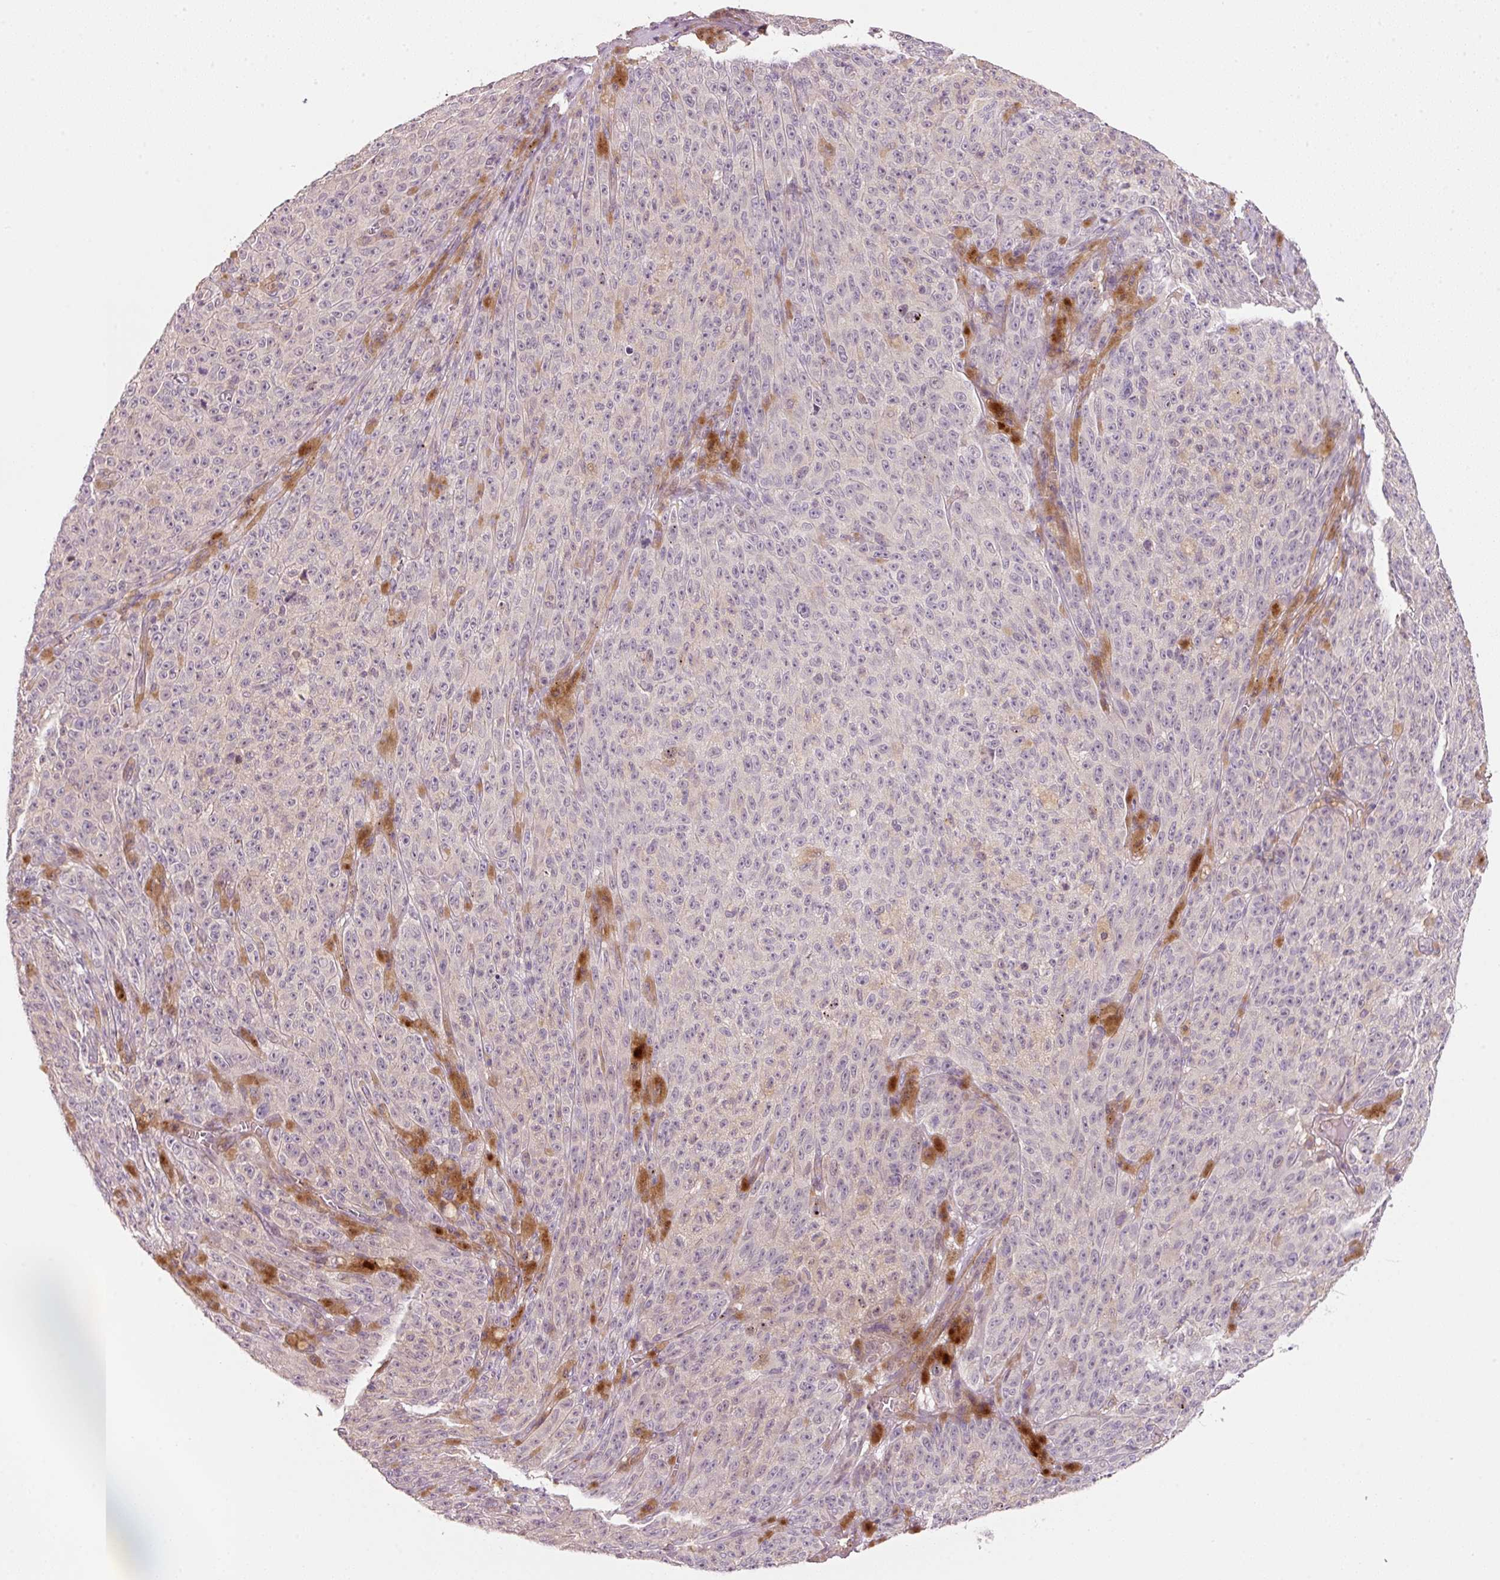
{"staining": {"intensity": "negative", "quantity": "none", "location": "none"}, "tissue": "melanoma", "cell_type": "Tumor cells", "image_type": "cancer", "snomed": [{"axis": "morphology", "description": "Malignant melanoma, NOS"}, {"axis": "topography", "description": "Skin"}], "caption": "Image shows no significant protein positivity in tumor cells of melanoma. (Immunohistochemistry (ihc), brightfield microscopy, high magnification).", "gene": "TIRAP", "patient": {"sex": "female", "age": 82}}